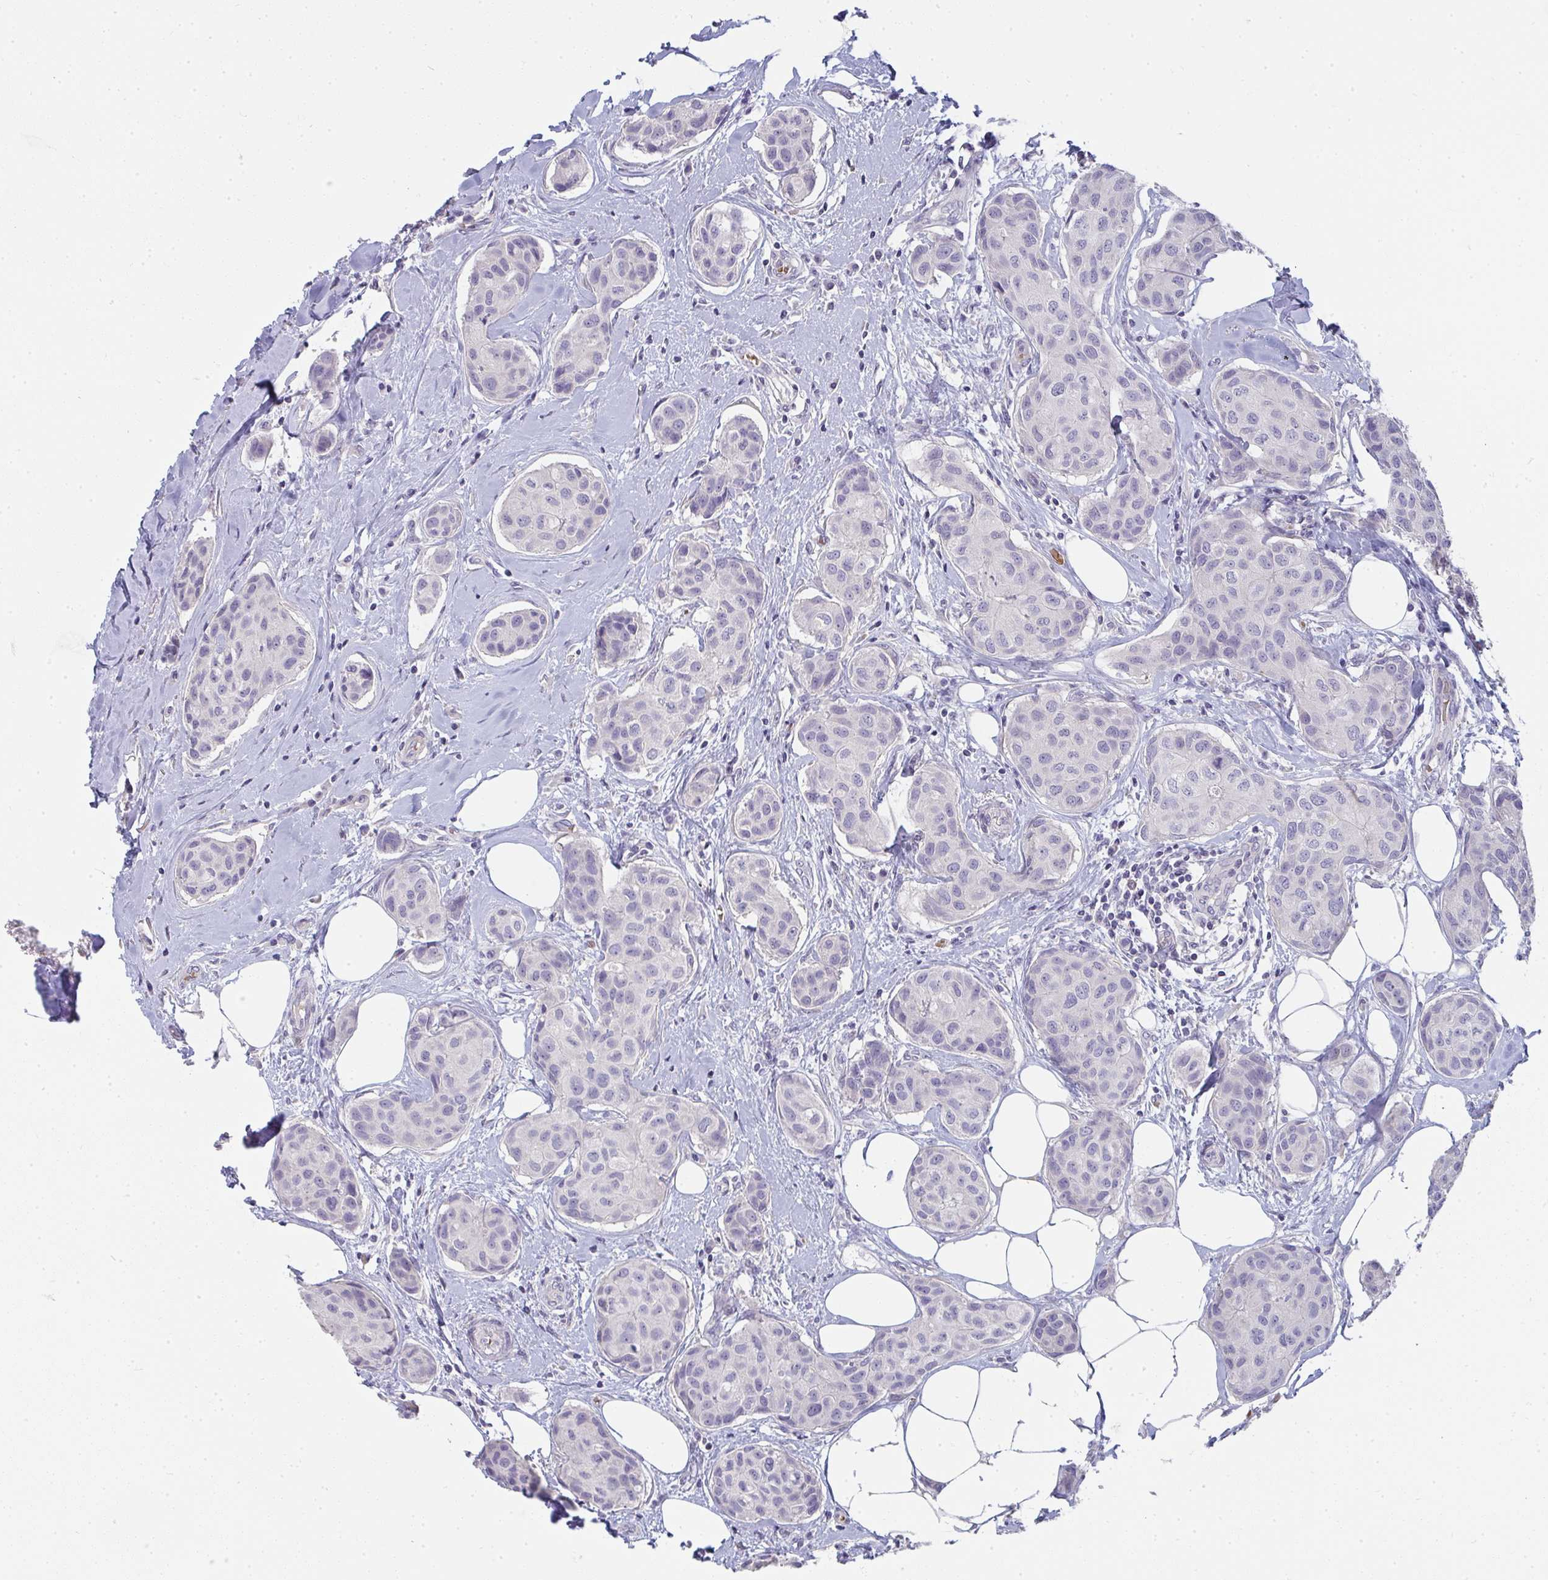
{"staining": {"intensity": "negative", "quantity": "none", "location": "none"}, "tissue": "breast cancer", "cell_type": "Tumor cells", "image_type": "cancer", "snomed": [{"axis": "morphology", "description": "Duct carcinoma"}, {"axis": "topography", "description": "Breast"}, {"axis": "topography", "description": "Lymph node"}], "caption": "Immunohistochemistry micrograph of breast cancer (invasive ductal carcinoma) stained for a protein (brown), which shows no expression in tumor cells. Brightfield microscopy of immunohistochemistry (IHC) stained with DAB (3,3'-diaminobenzidine) (brown) and hematoxylin (blue), captured at high magnification.", "gene": "SHB", "patient": {"sex": "female", "age": 80}}